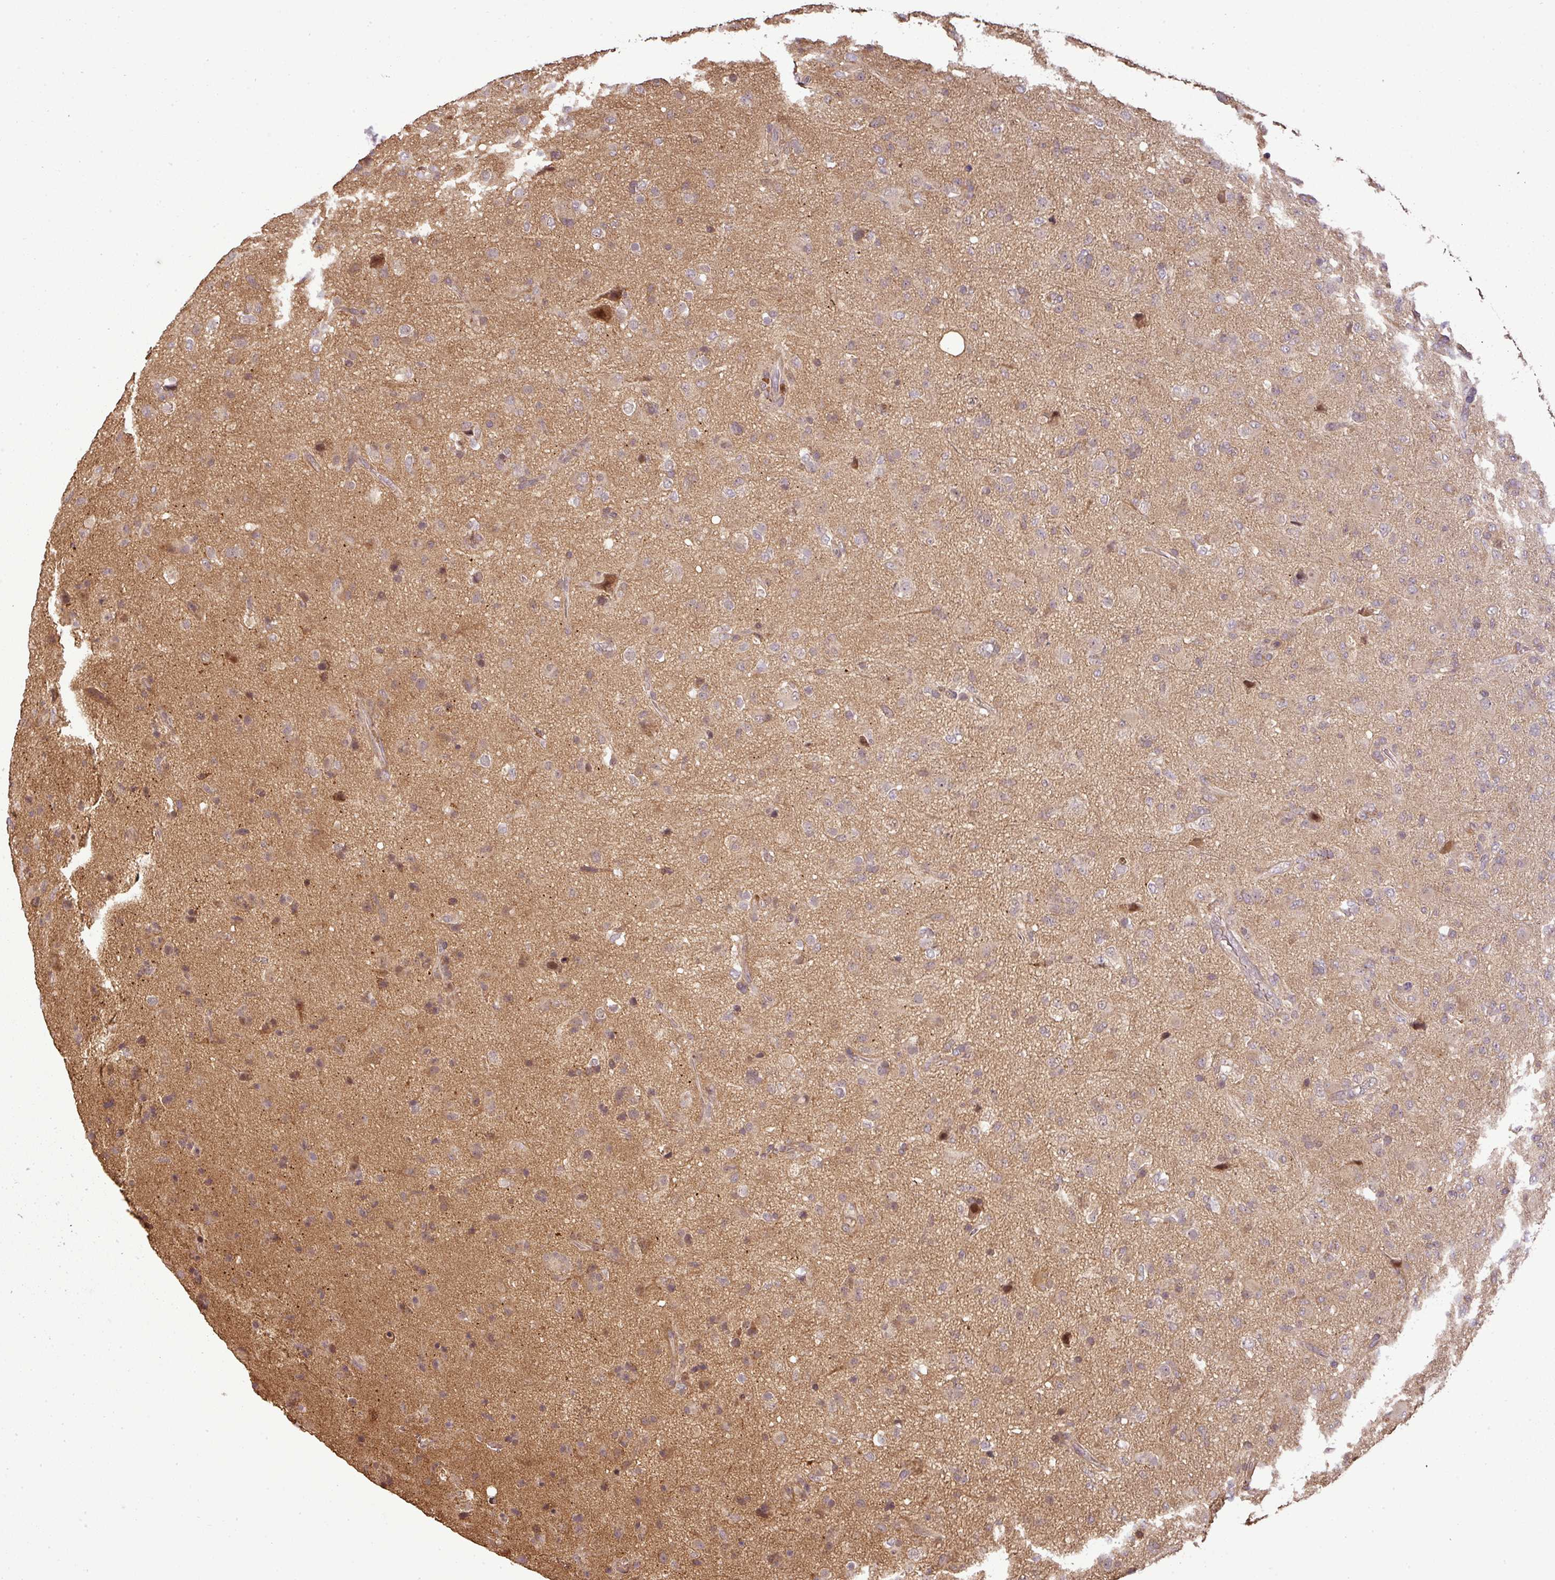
{"staining": {"intensity": "negative", "quantity": "none", "location": "none"}, "tissue": "glioma", "cell_type": "Tumor cells", "image_type": "cancer", "snomed": [{"axis": "morphology", "description": "Glioma, malignant, Low grade"}, {"axis": "topography", "description": "Brain"}], "caption": "This is an IHC photomicrograph of glioma. There is no expression in tumor cells.", "gene": "FAIM", "patient": {"sex": "male", "age": 65}}